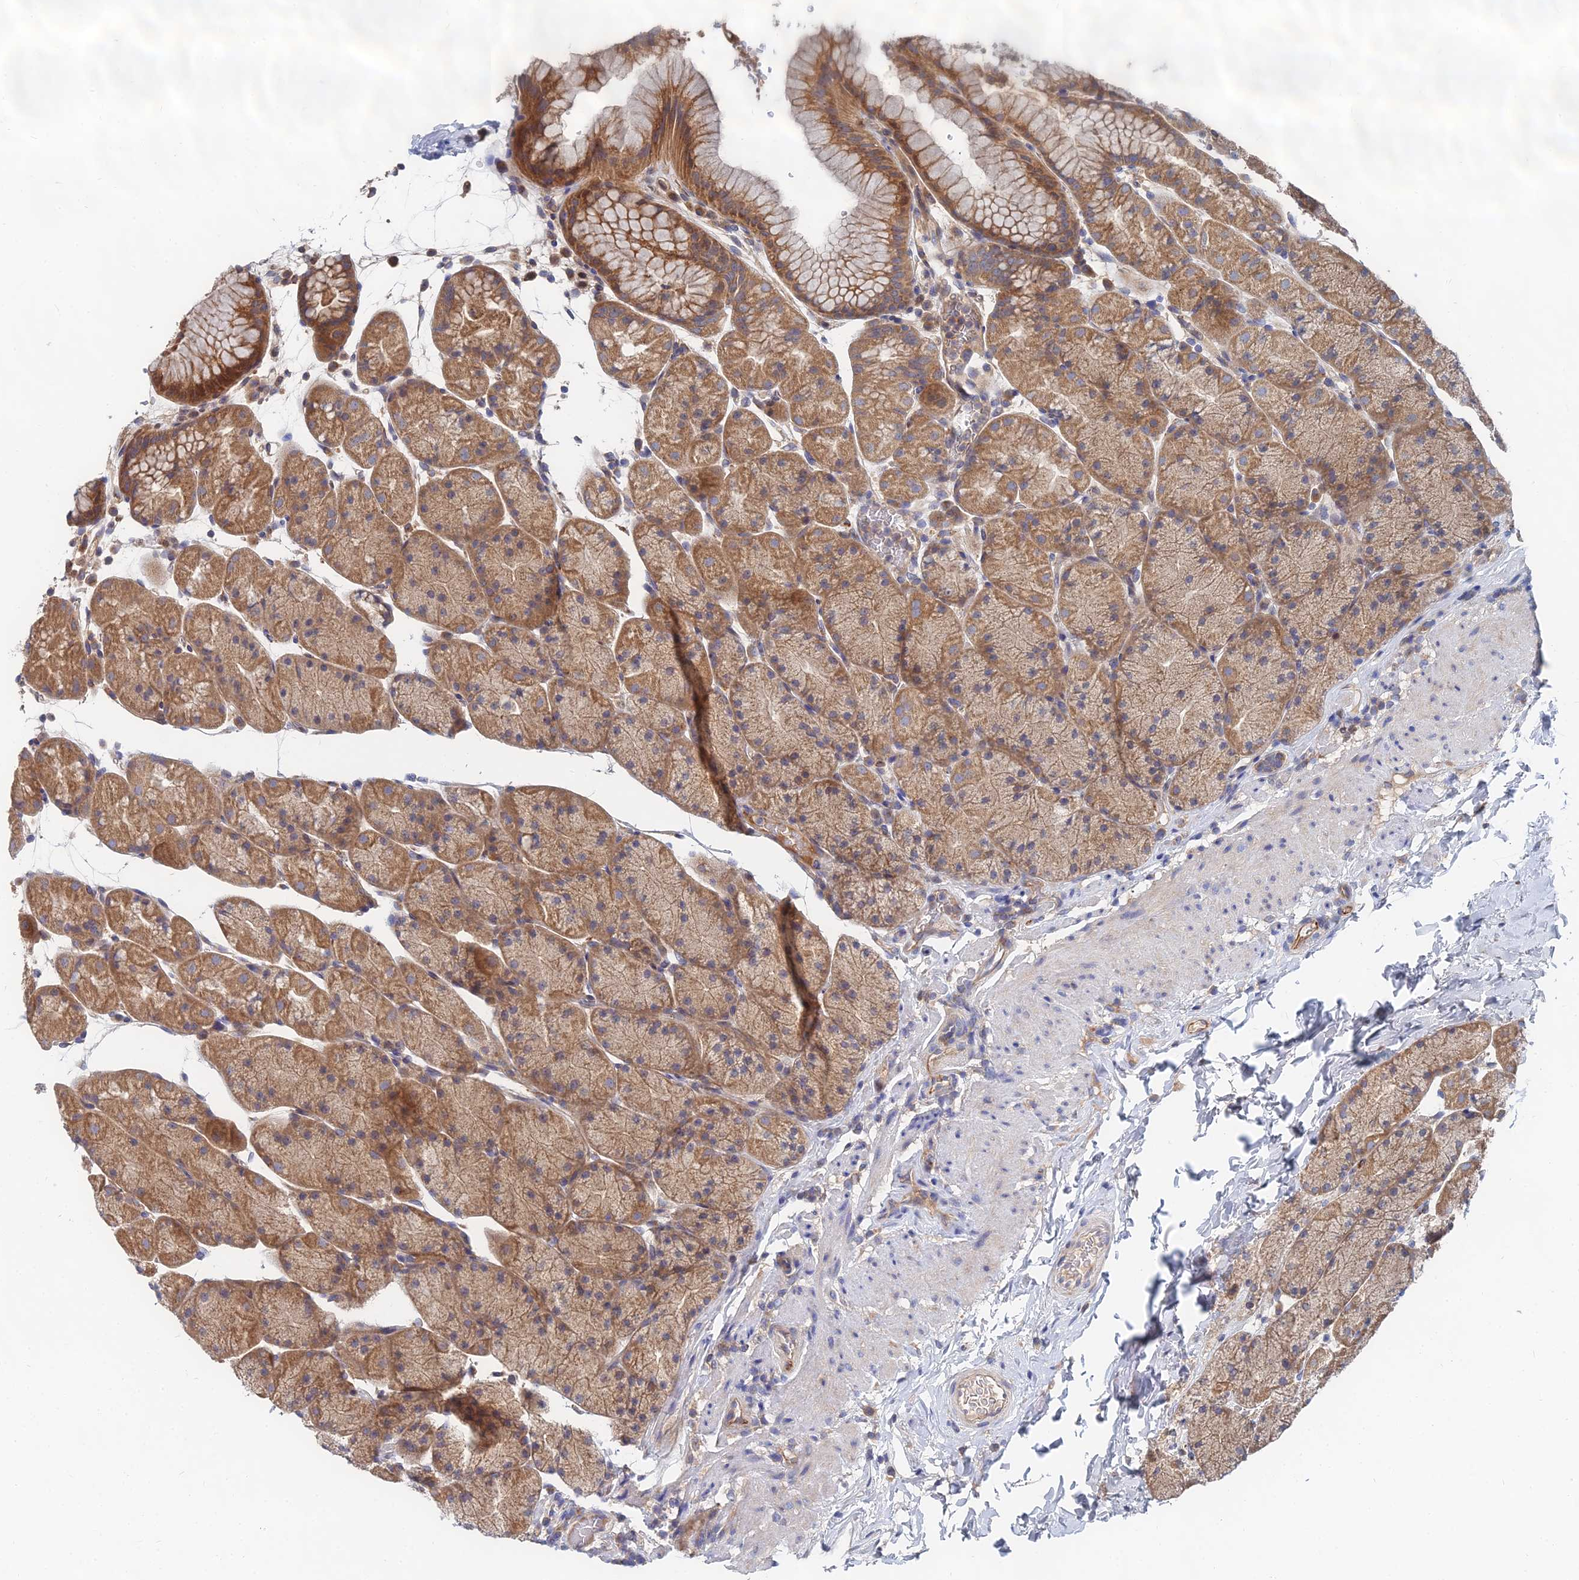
{"staining": {"intensity": "moderate", "quantity": ">75%", "location": "cytoplasmic/membranous"}, "tissue": "stomach", "cell_type": "Glandular cells", "image_type": "normal", "snomed": [{"axis": "morphology", "description": "Normal tissue, NOS"}, {"axis": "topography", "description": "Stomach, upper"}, {"axis": "topography", "description": "Stomach, lower"}], "caption": "Immunohistochemical staining of normal stomach demonstrates moderate cytoplasmic/membranous protein positivity in about >75% of glandular cells.", "gene": "CCZ1B", "patient": {"sex": "male", "age": 67}}